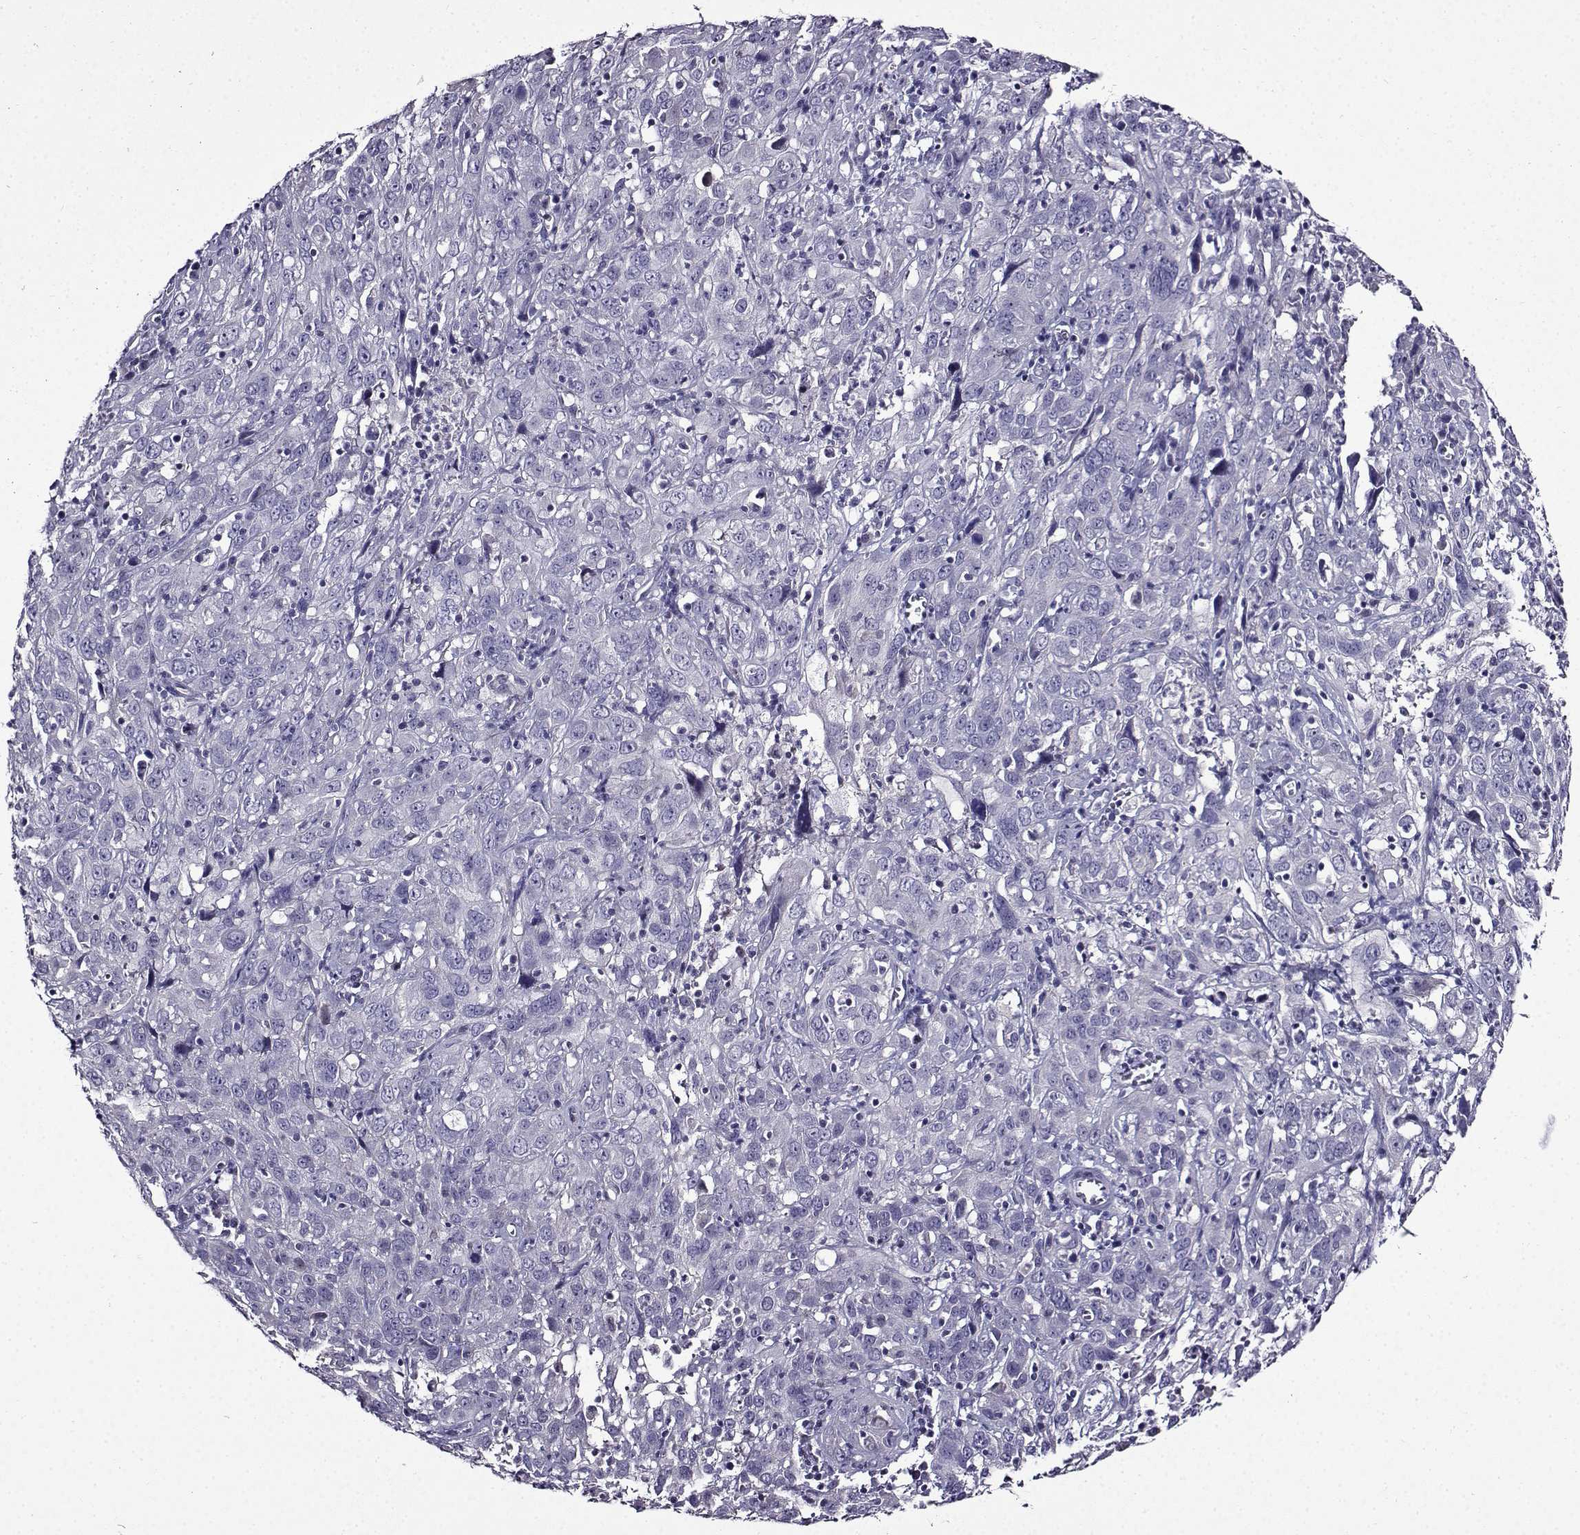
{"staining": {"intensity": "negative", "quantity": "none", "location": "none"}, "tissue": "cervical cancer", "cell_type": "Tumor cells", "image_type": "cancer", "snomed": [{"axis": "morphology", "description": "Squamous cell carcinoma, NOS"}, {"axis": "topography", "description": "Cervix"}], "caption": "This is an immunohistochemistry (IHC) micrograph of squamous cell carcinoma (cervical). There is no positivity in tumor cells.", "gene": "TMEM266", "patient": {"sex": "female", "age": 32}}